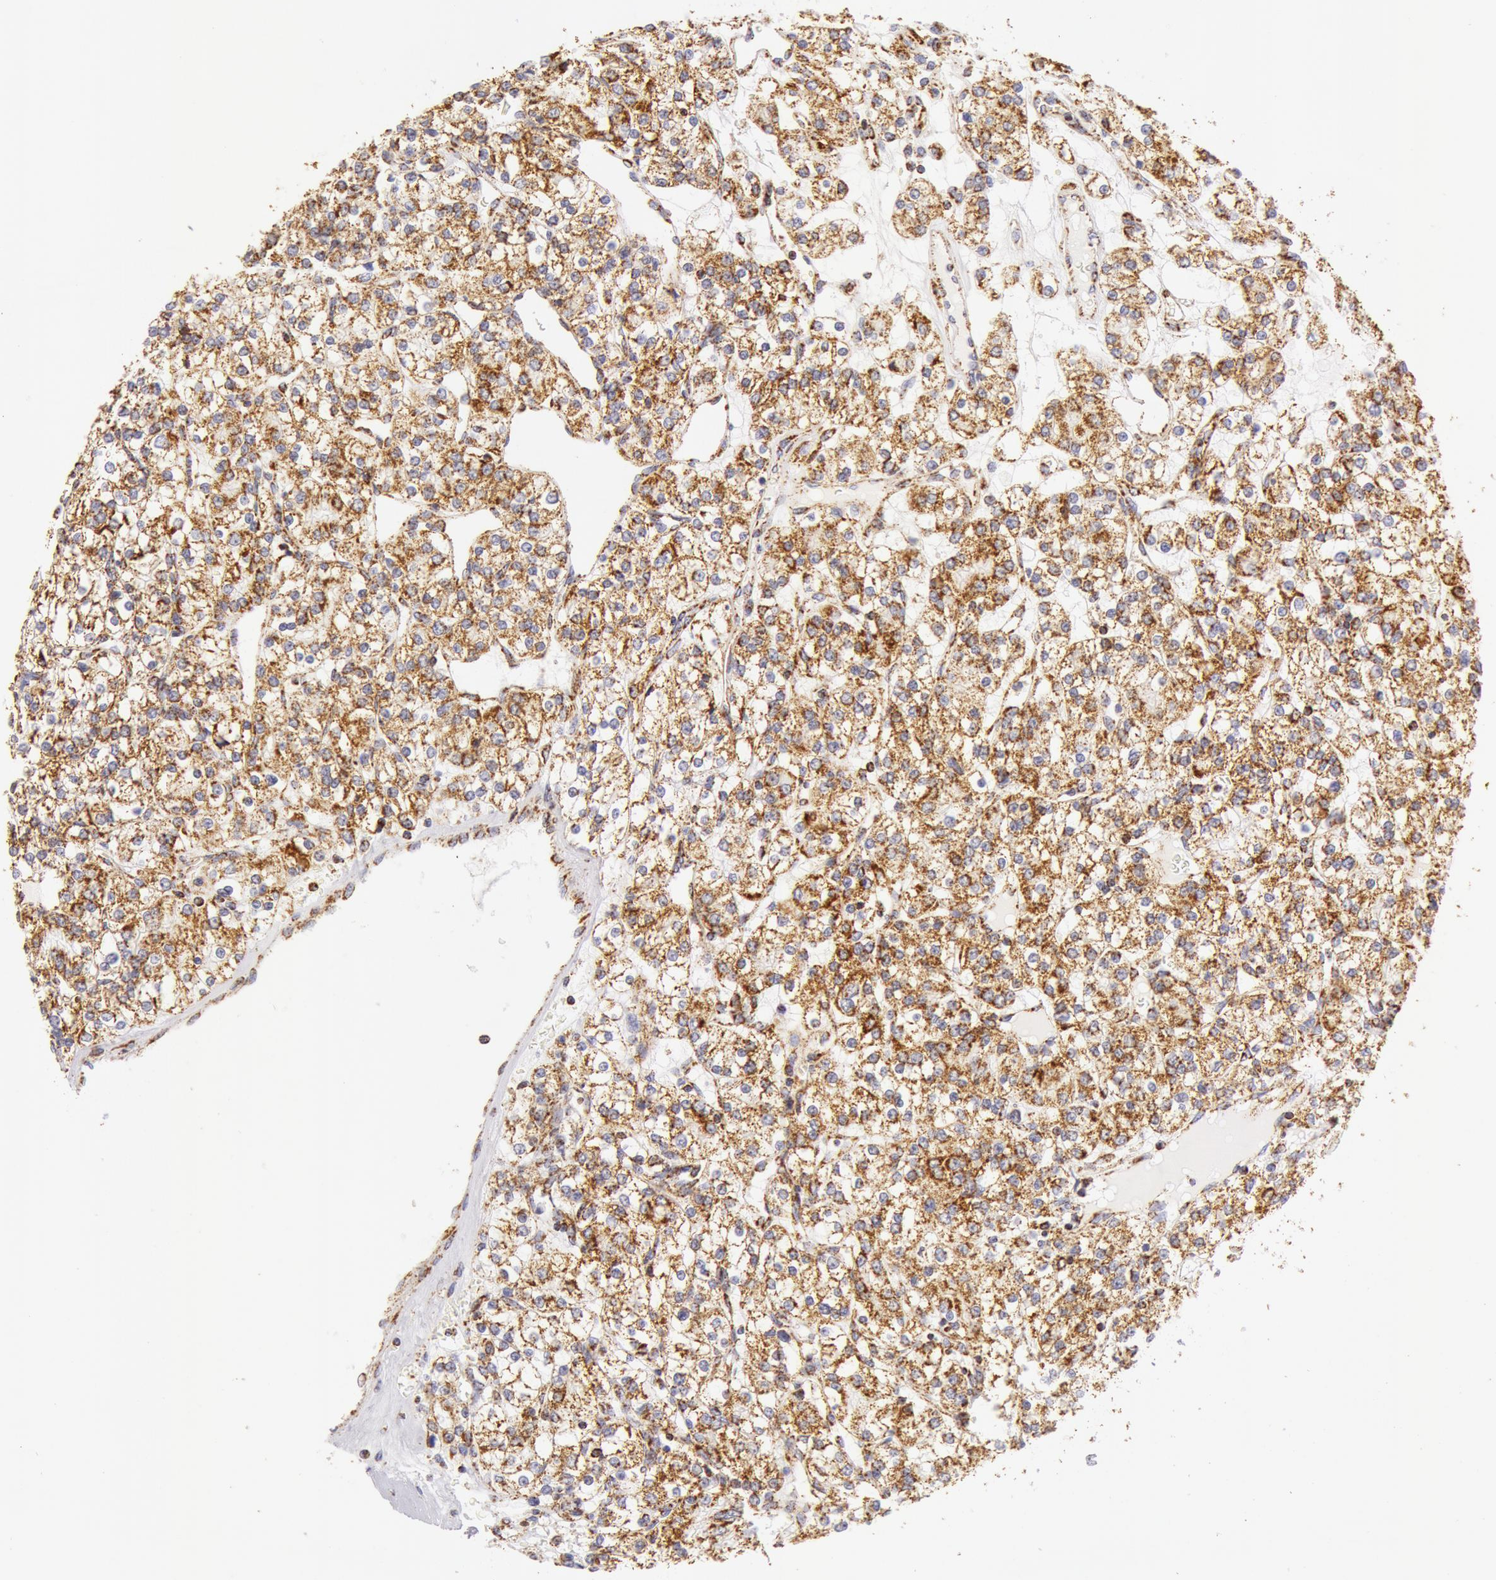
{"staining": {"intensity": "moderate", "quantity": ">75%", "location": "cytoplasmic/membranous"}, "tissue": "renal cancer", "cell_type": "Tumor cells", "image_type": "cancer", "snomed": [{"axis": "morphology", "description": "Adenocarcinoma, NOS"}, {"axis": "topography", "description": "Kidney"}], "caption": "DAB immunohistochemical staining of renal adenocarcinoma demonstrates moderate cytoplasmic/membranous protein expression in about >75% of tumor cells.", "gene": "ATP5F1B", "patient": {"sex": "female", "age": 62}}